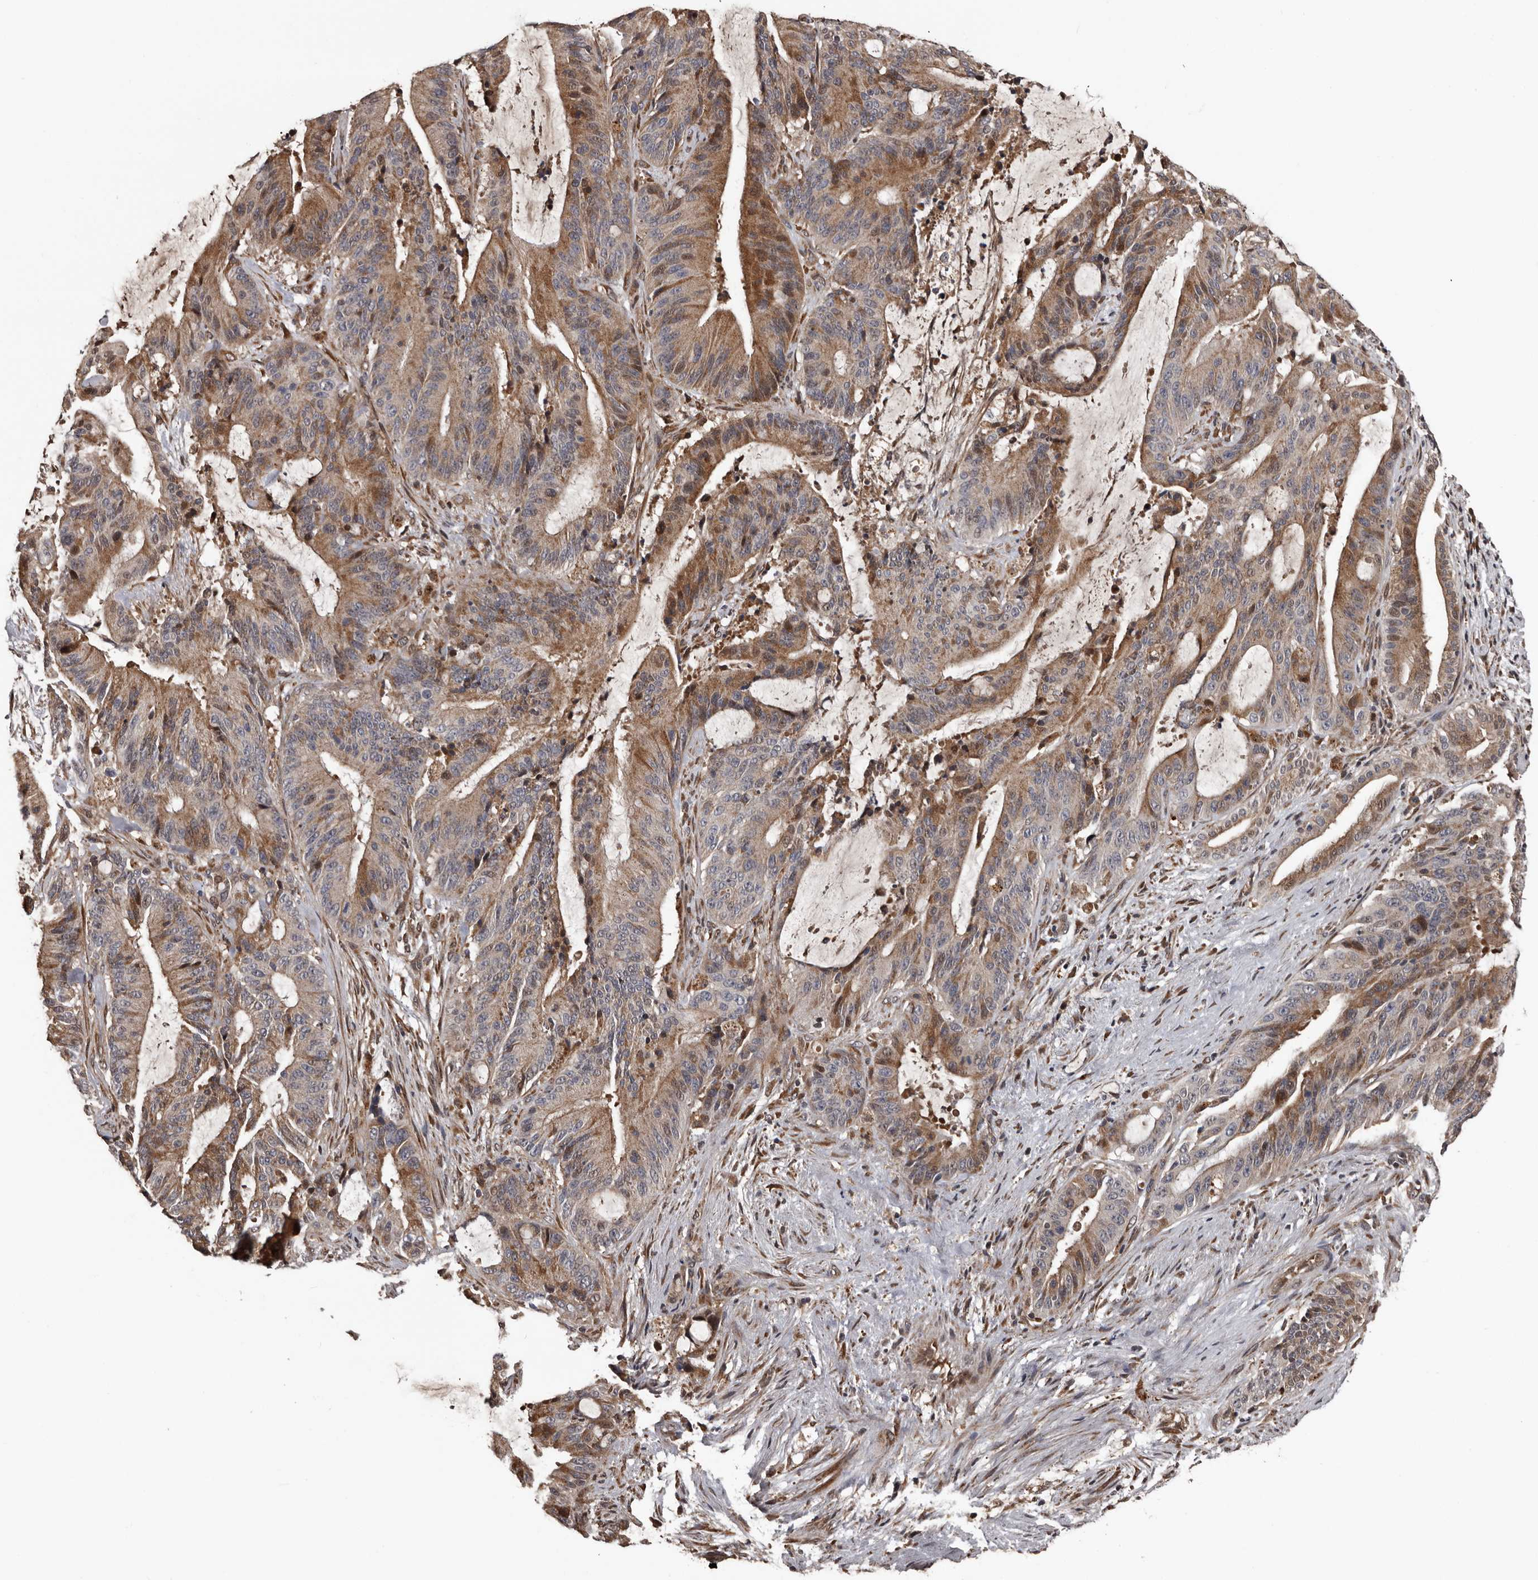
{"staining": {"intensity": "moderate", "quantity": ">75%", "location": "cytoplasmic/membranous"}, "tissue": "liver cancer", "cell_type": "Tumor cells", "image_type": "cancer", "snomed": [{"axis": "morphology", "description": "Normal tissue, NOS"}, {"axis": "morphology", "description": "Cholangiocarcinoma"}, {"axis": "topography", "description": "Liver"}, {"axis": "topography", "description": "Peripheral nerve tissue"}], "caption": "Liver cholangiocarcinoma stained for a protein (brown) reveals moderate cytoplasmic/membranous positive expression in approximately >75% of tumor cells.", "gene": "SERTAD4", "patient": {"sex": "female", "age": 73}}